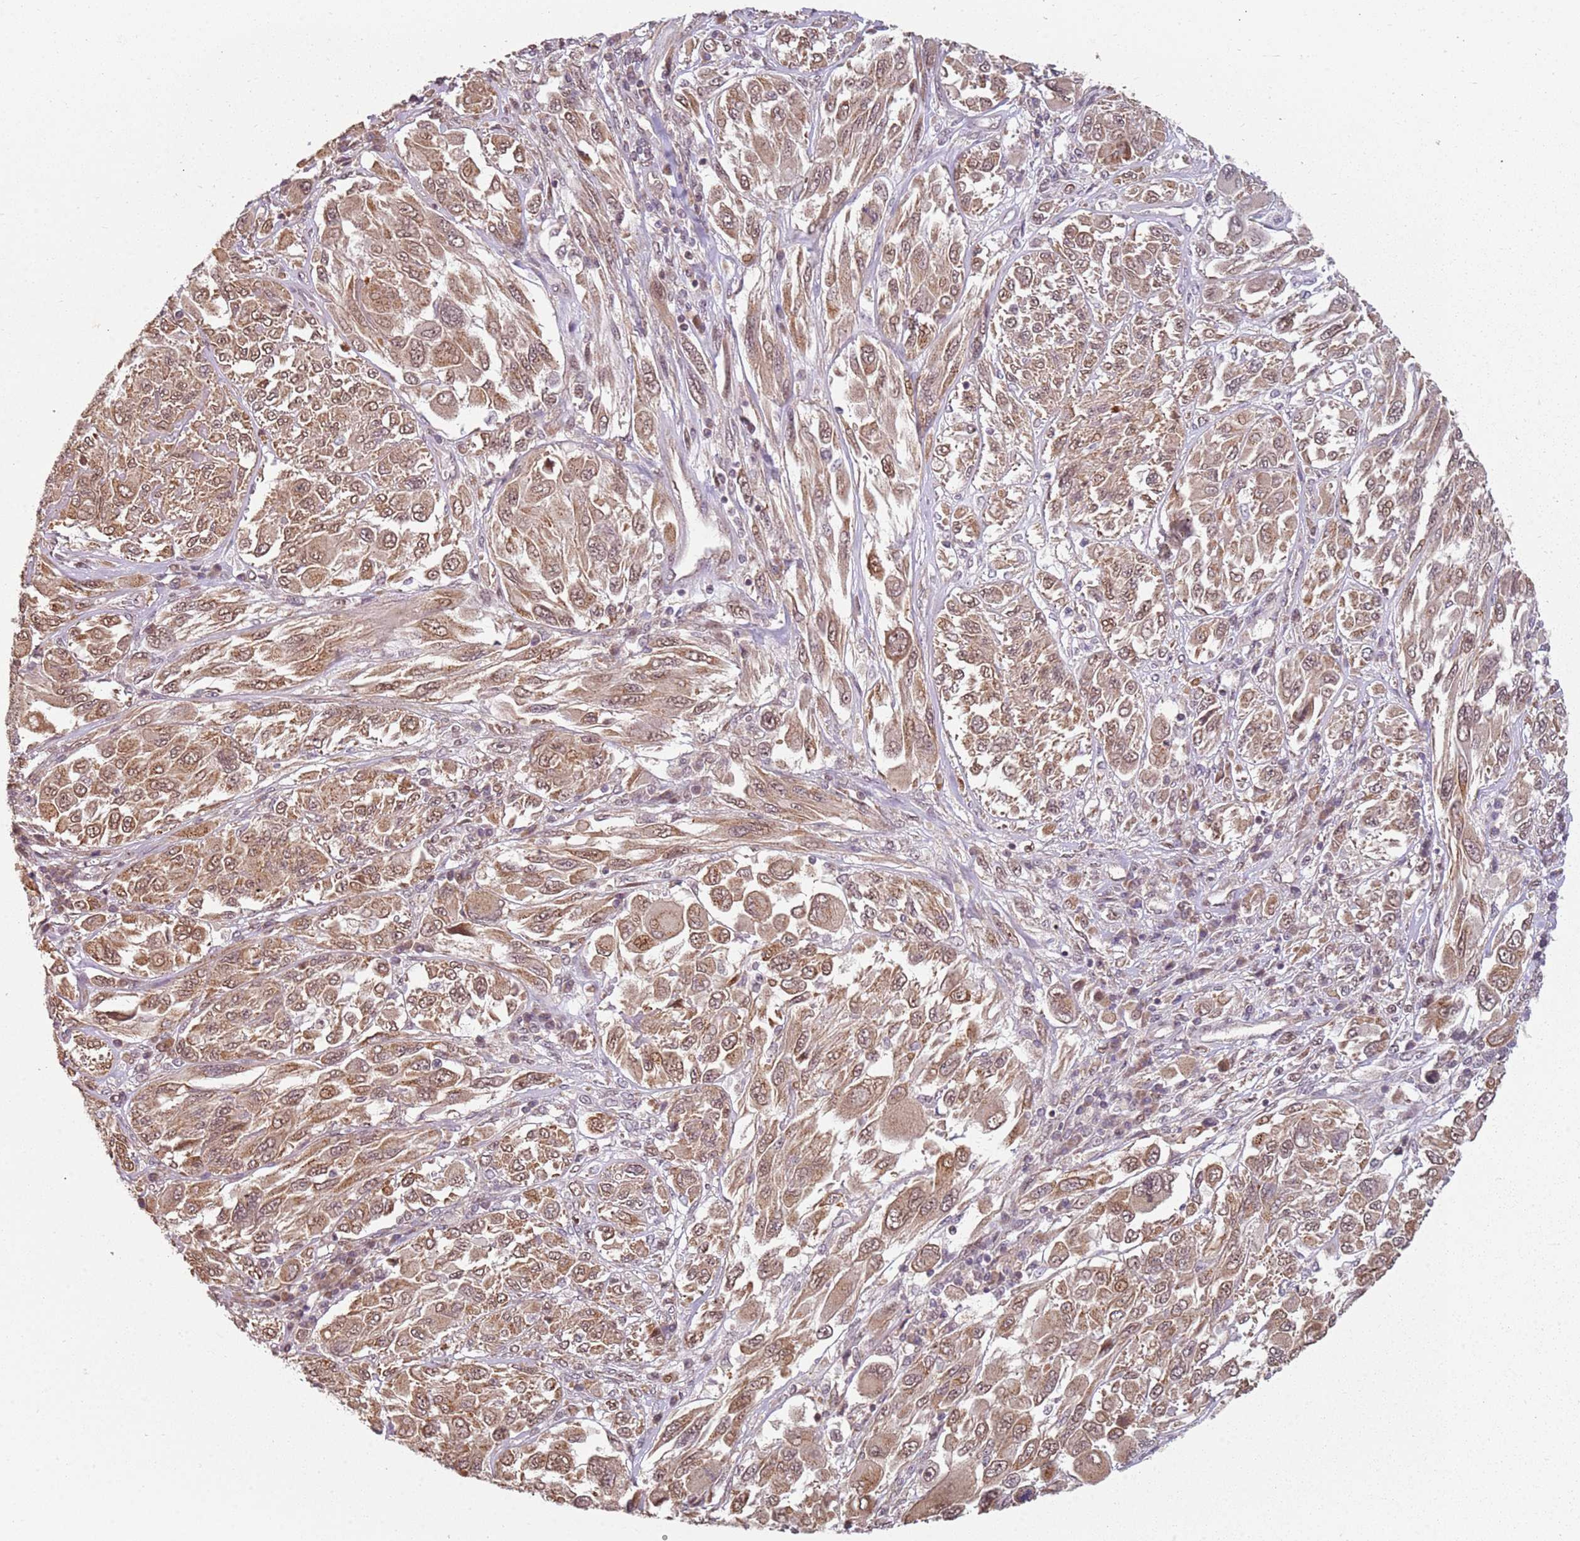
{"staining": {"intensity": "moderate", "quantity": ">75%", "location": "cytoplasmic/membranous,nuclear"}, "tissue": "melanoma", "cell_type": "Tumor cells", "image_type": "cancer", "snomed": [{"axis": "morphology", "description": "Malignant melanoma, NOS"}, {"axis": "topography", "description": "Skin"}], "caption": "Tumor cells show medium levels of moderate cytoplasmic/membranous and nuclear expression in approximately >75% of cells in malignant melanoma. Immunohistochemistry (ihc) stains the protein in brown and the nuclei are stained blue.", "gene": "CHURC1", "patient": {"sex": "female", "age": 91}}